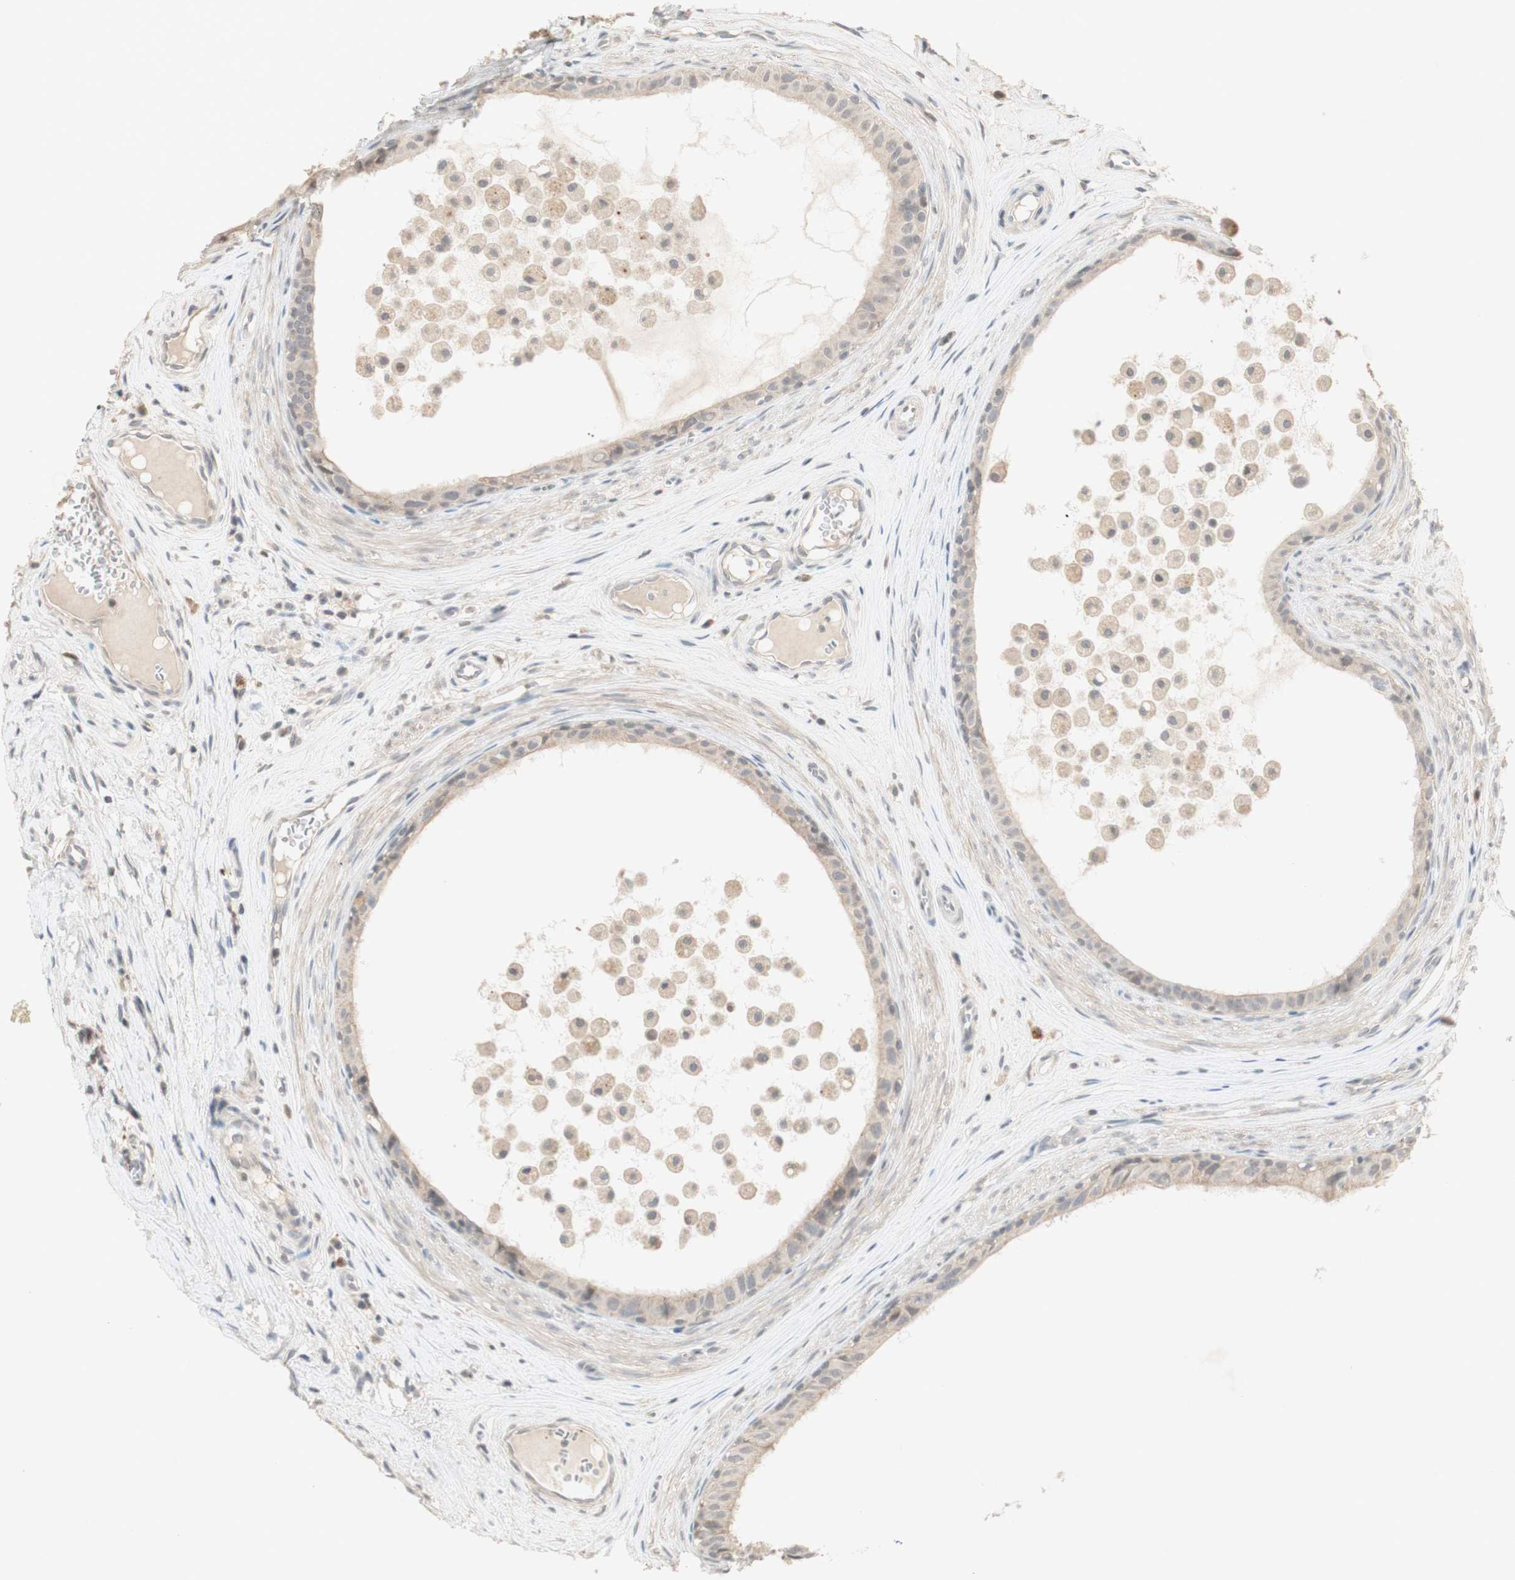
{"staining": {"intensity": "weak", "quantity": ">75%", "location": "cytoplasmic/membranous"}, "tissue": "epididymis", "cell_type": "Glandular cells", "image_type": "normal", "snomed": [{"axis": "morphology", "description": "Normal tissue, NOS"}, {"axis": "morphology", "description": "Inflammation, NOS"}, {"axis": "topography", "description": "Epididymis"}], "caption": "Normal epididymis shows weak cytoplasmic/membranous staining in about >75% of glandular cells, visualized by immunohistochemistry. (Stains: DAB (3,3'-diaminobenzidine) in brown, nuclei in blue, Microscopy: brightfield microscopy at high magnification).", "gene": "GLI1", "patient": {"sex": "male", "age": 85}}